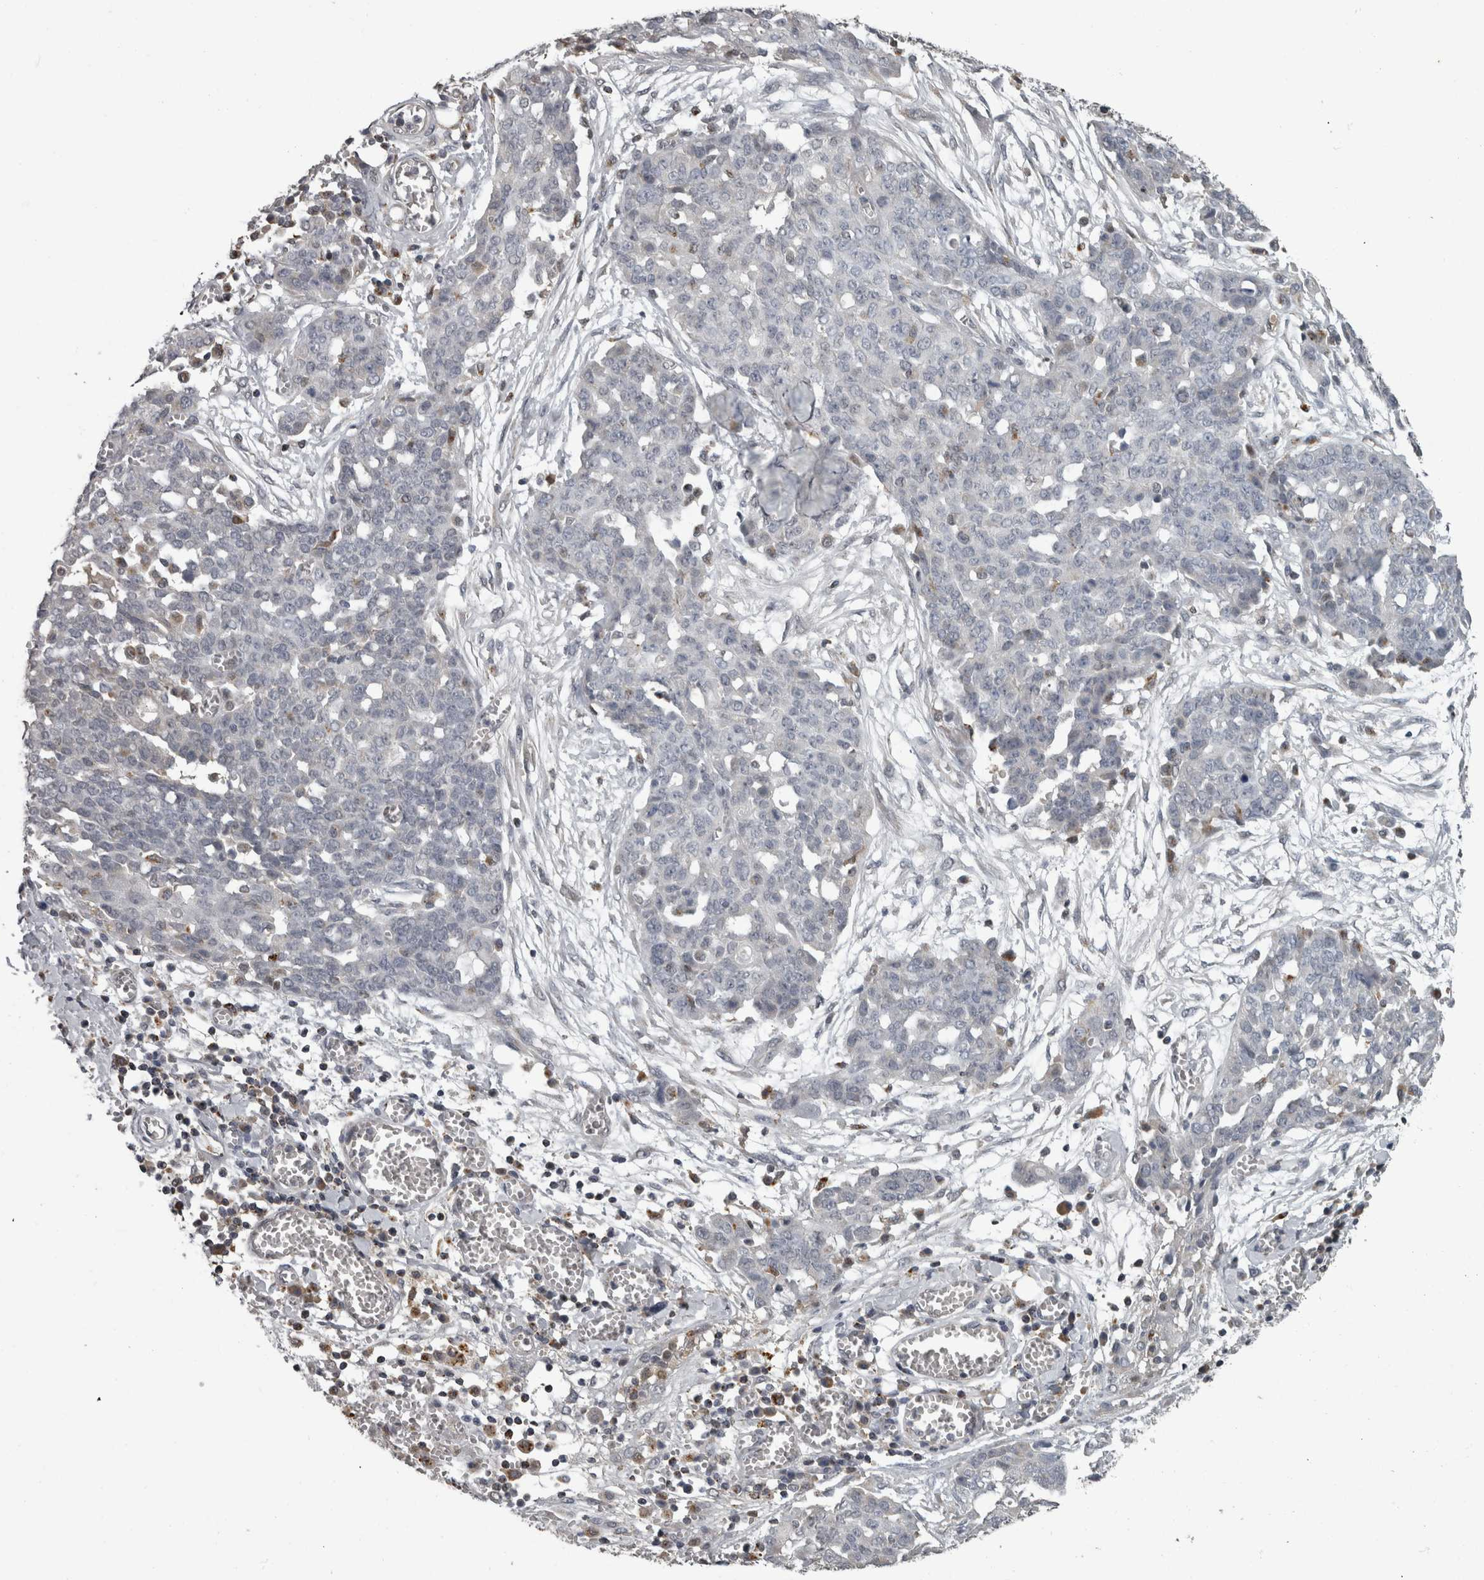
{"staining": {"intensity": "negative", "quantity": "none", "location": "none"}, "tissue": "ovarian cancer", "cell_type": "Tumor cells", "image_type": "cancer", "snomed": [{"axis": "morphology", "description": "Cystadenocarcinoma, serous, NOS"}, {"axis": "topography", "description": "Soft tissue"}, {"axis": "topography", "description": "Ovary"}], "caption": "Immunohistochemistry of human ovarian serous cystadenocarcinoma reveals no staining in tumor cells.", "gene": "NAAA", "patient": {"sex": "female", "age": 57}}